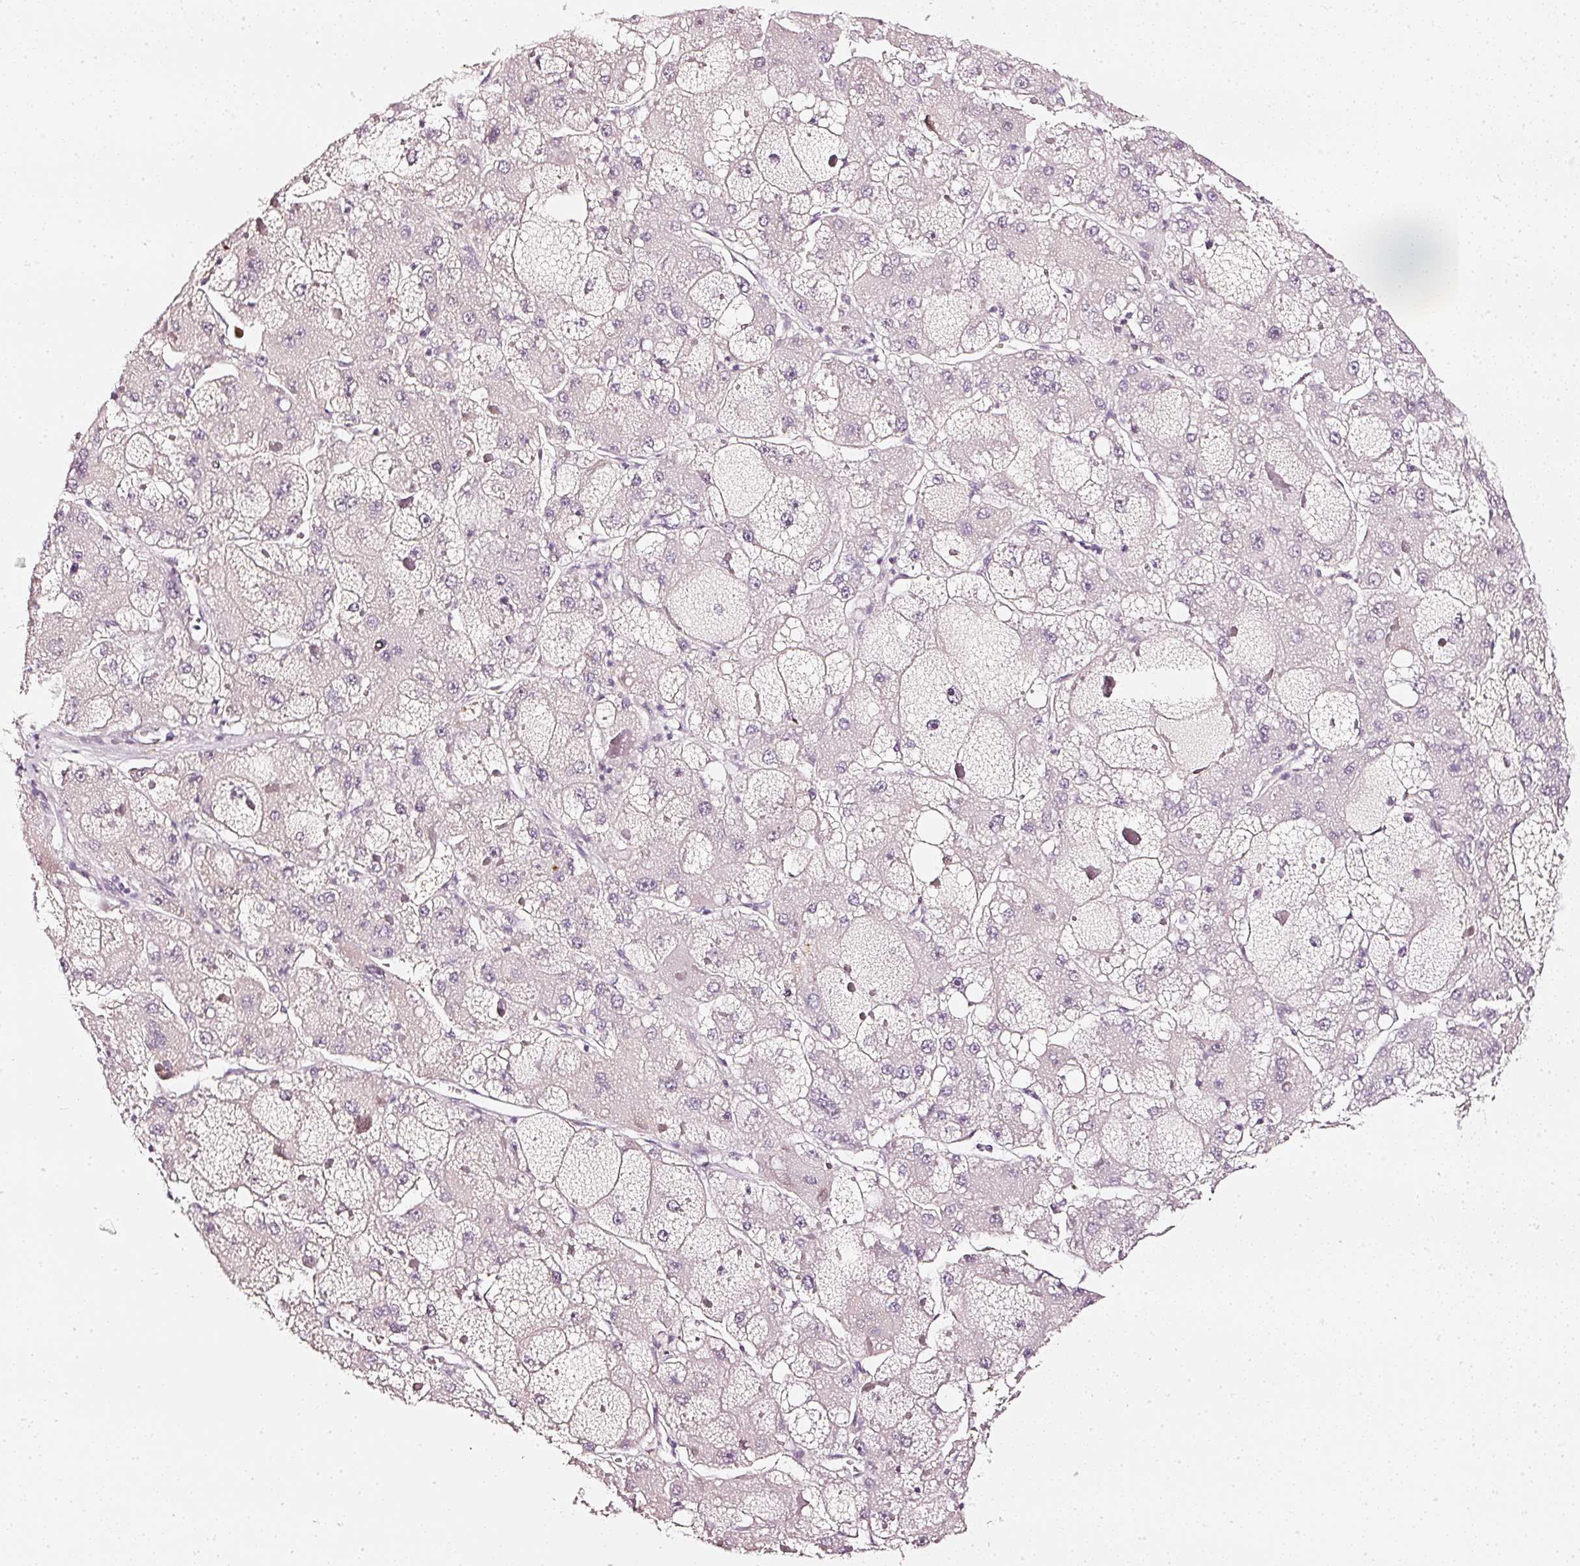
{"staining": {"intensity": "negative", "quantity": "none", "location": "none"}, "tissue": "liver cancer", "cell_type": "Tumor cells", "image_type": "cancer", "snomed": [{"axis": "morphology", "description": "Carcinoma, Hepatocellular, NOS"}, {"axis": "topography", "description": "Liver"}], "caption": "The histopathology image exhibits no significant expression in tumor cells of liver hepatocellular carcinoma. Nuclei are stained in blue.", "gene": "CNP", "patient": {"sex": "female", "age": 73}}